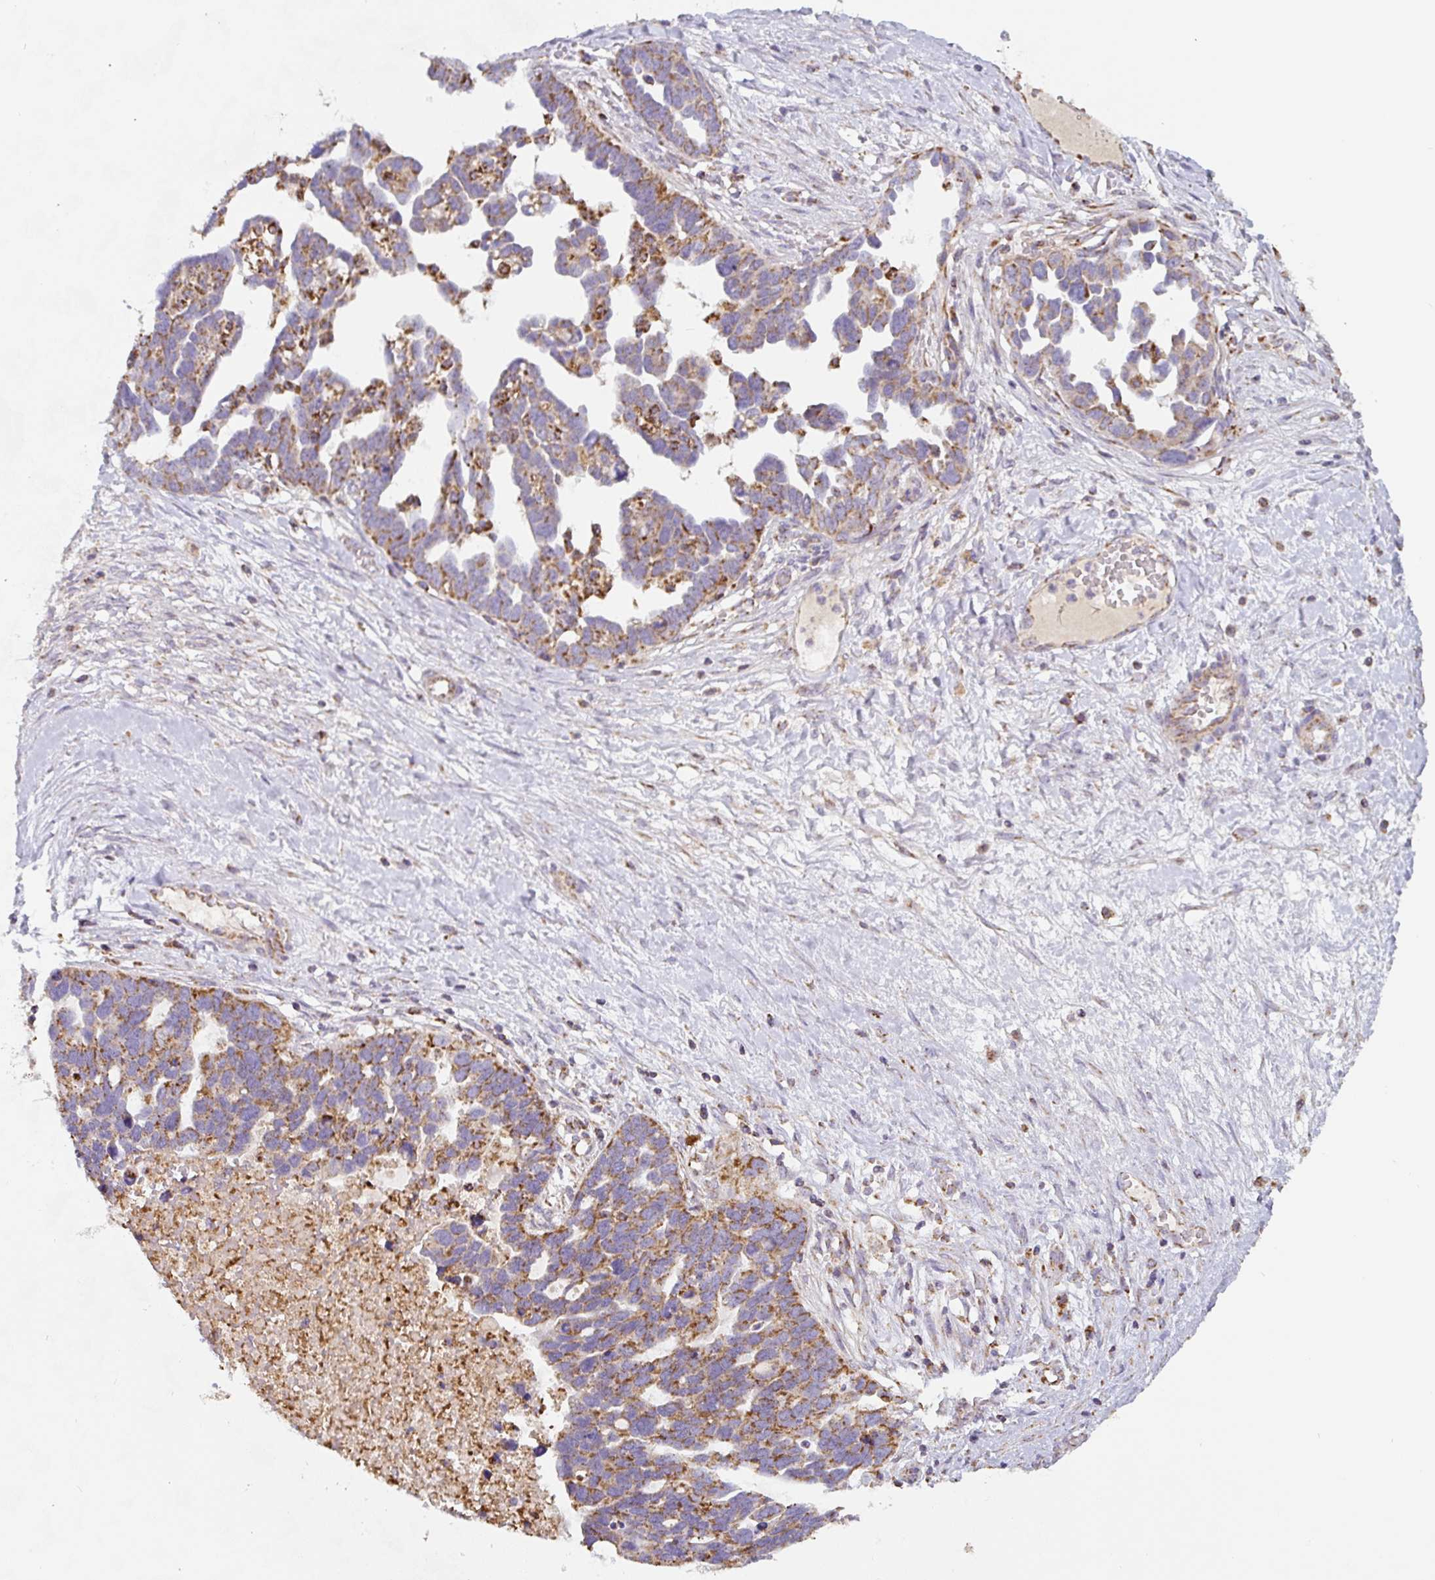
{"staining": {"intensity": "moderate", "quantity": ">75%", "location": "cytoplasmic/membranous"}, "tissue": "ovarian cancer", "cell_type": "Tumor cells", "image_type": "cancer", "snomed": [{"axis": "morphology", "description": "Cystadenocarcinoma, serous, NOS"}, {"axis": "topography", "description": "Ovary"}], "caption": "Immunohistochemistry of human serous cystadenocarcinoma (ovarian) exhibits medium levels of moderate cytoplasmic/membranous staining in about >75% of tumor cells.", "gene": "MT-CO2", "patient": {"sex": "female", "age": 54}}